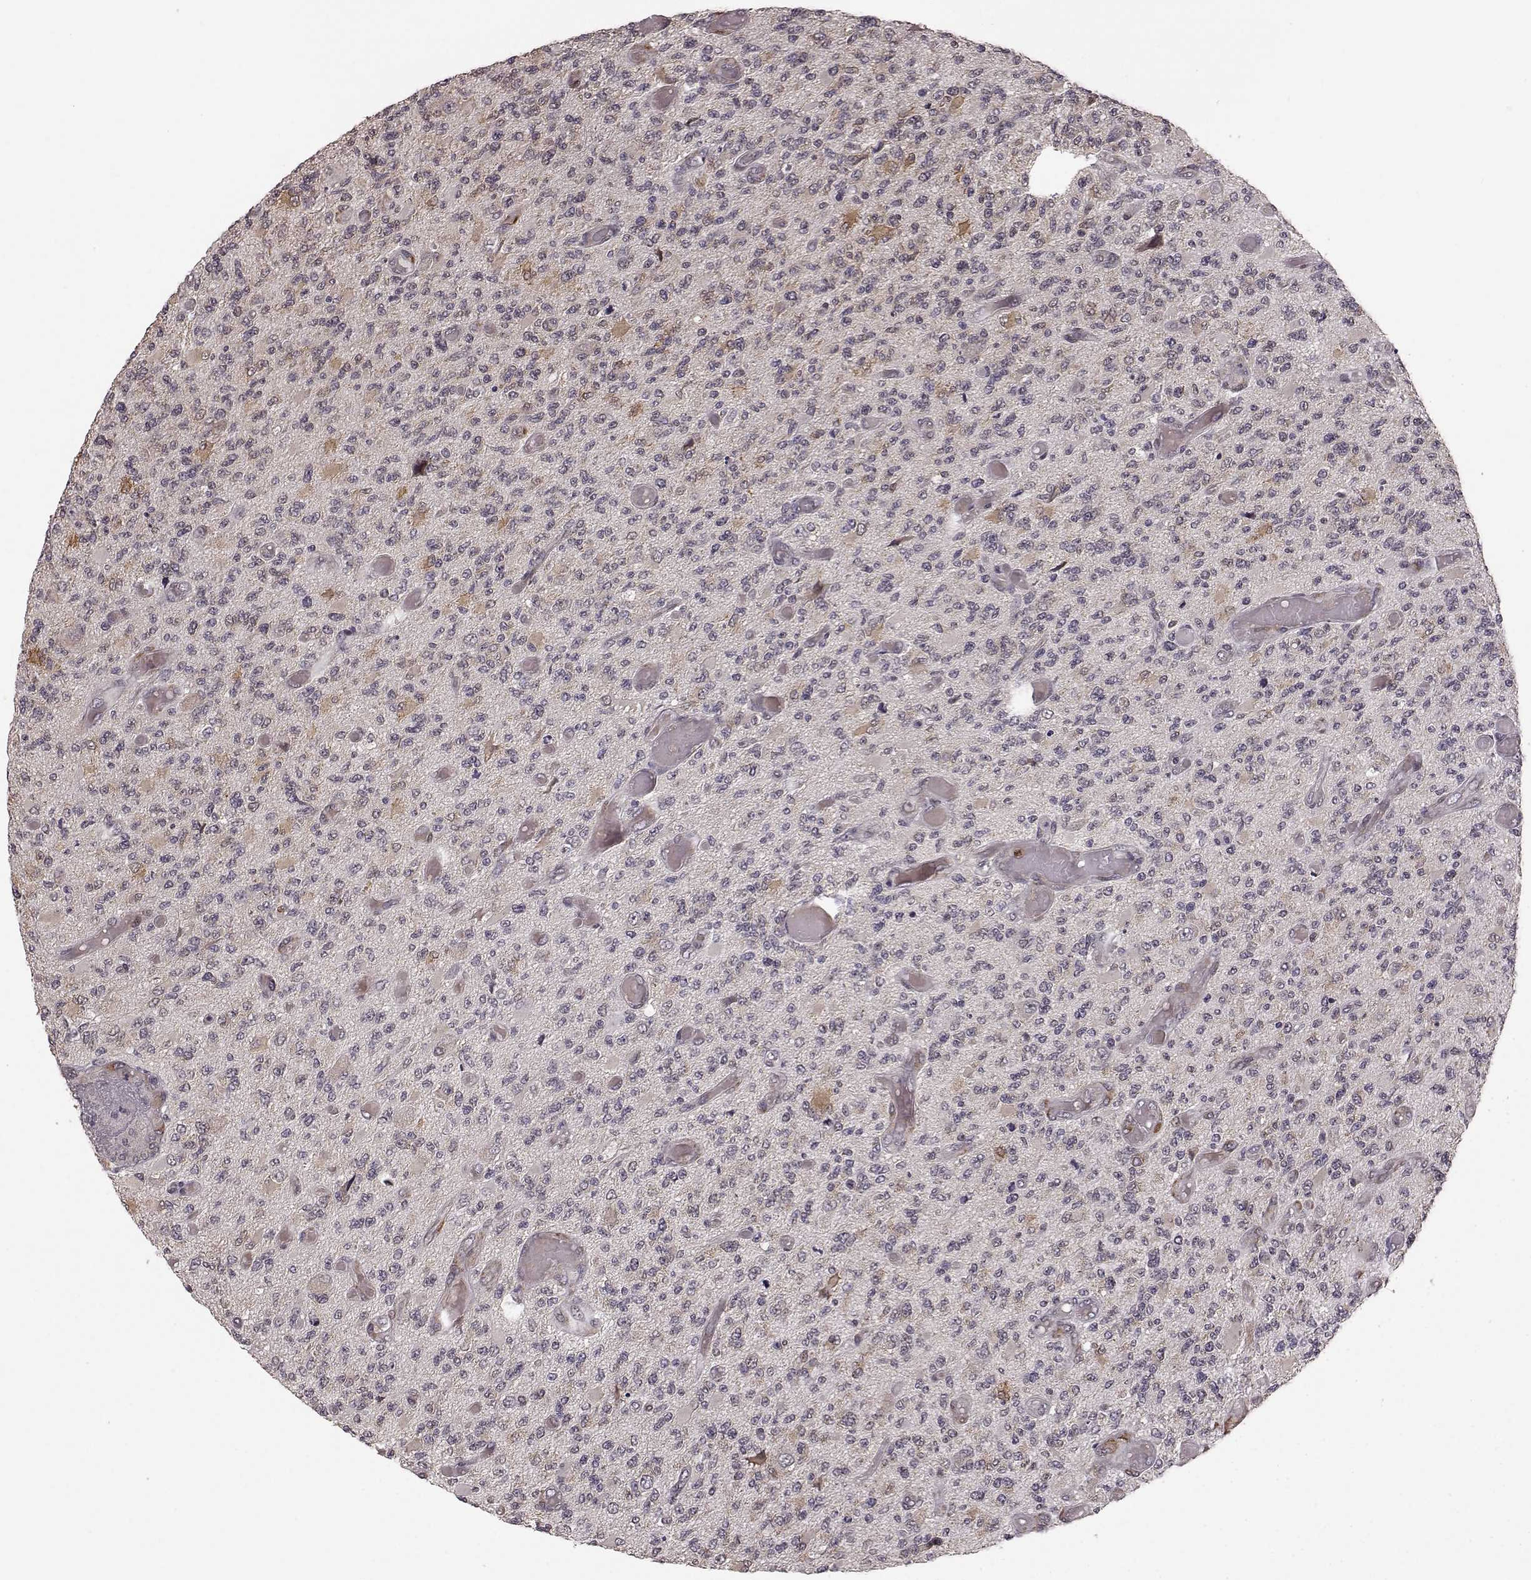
{"staining": {"intensity": "weak", "quantity": "<25%", "location": "cytoplasmic/membranous"}, "tissue": "glioma", "cell_type": "Tumor cells", "image_type": "cancer", "snomed": [{"axis": "morphology", "description": "Glioma, malignant, High grade"}, {"axis": "topography", "description": "Brain"}], "caption": "Tumor cells are negative for brown protein staining in glioma.", "gene": "ELOVL5", "patient": {"sex": "female", "age": 63}}